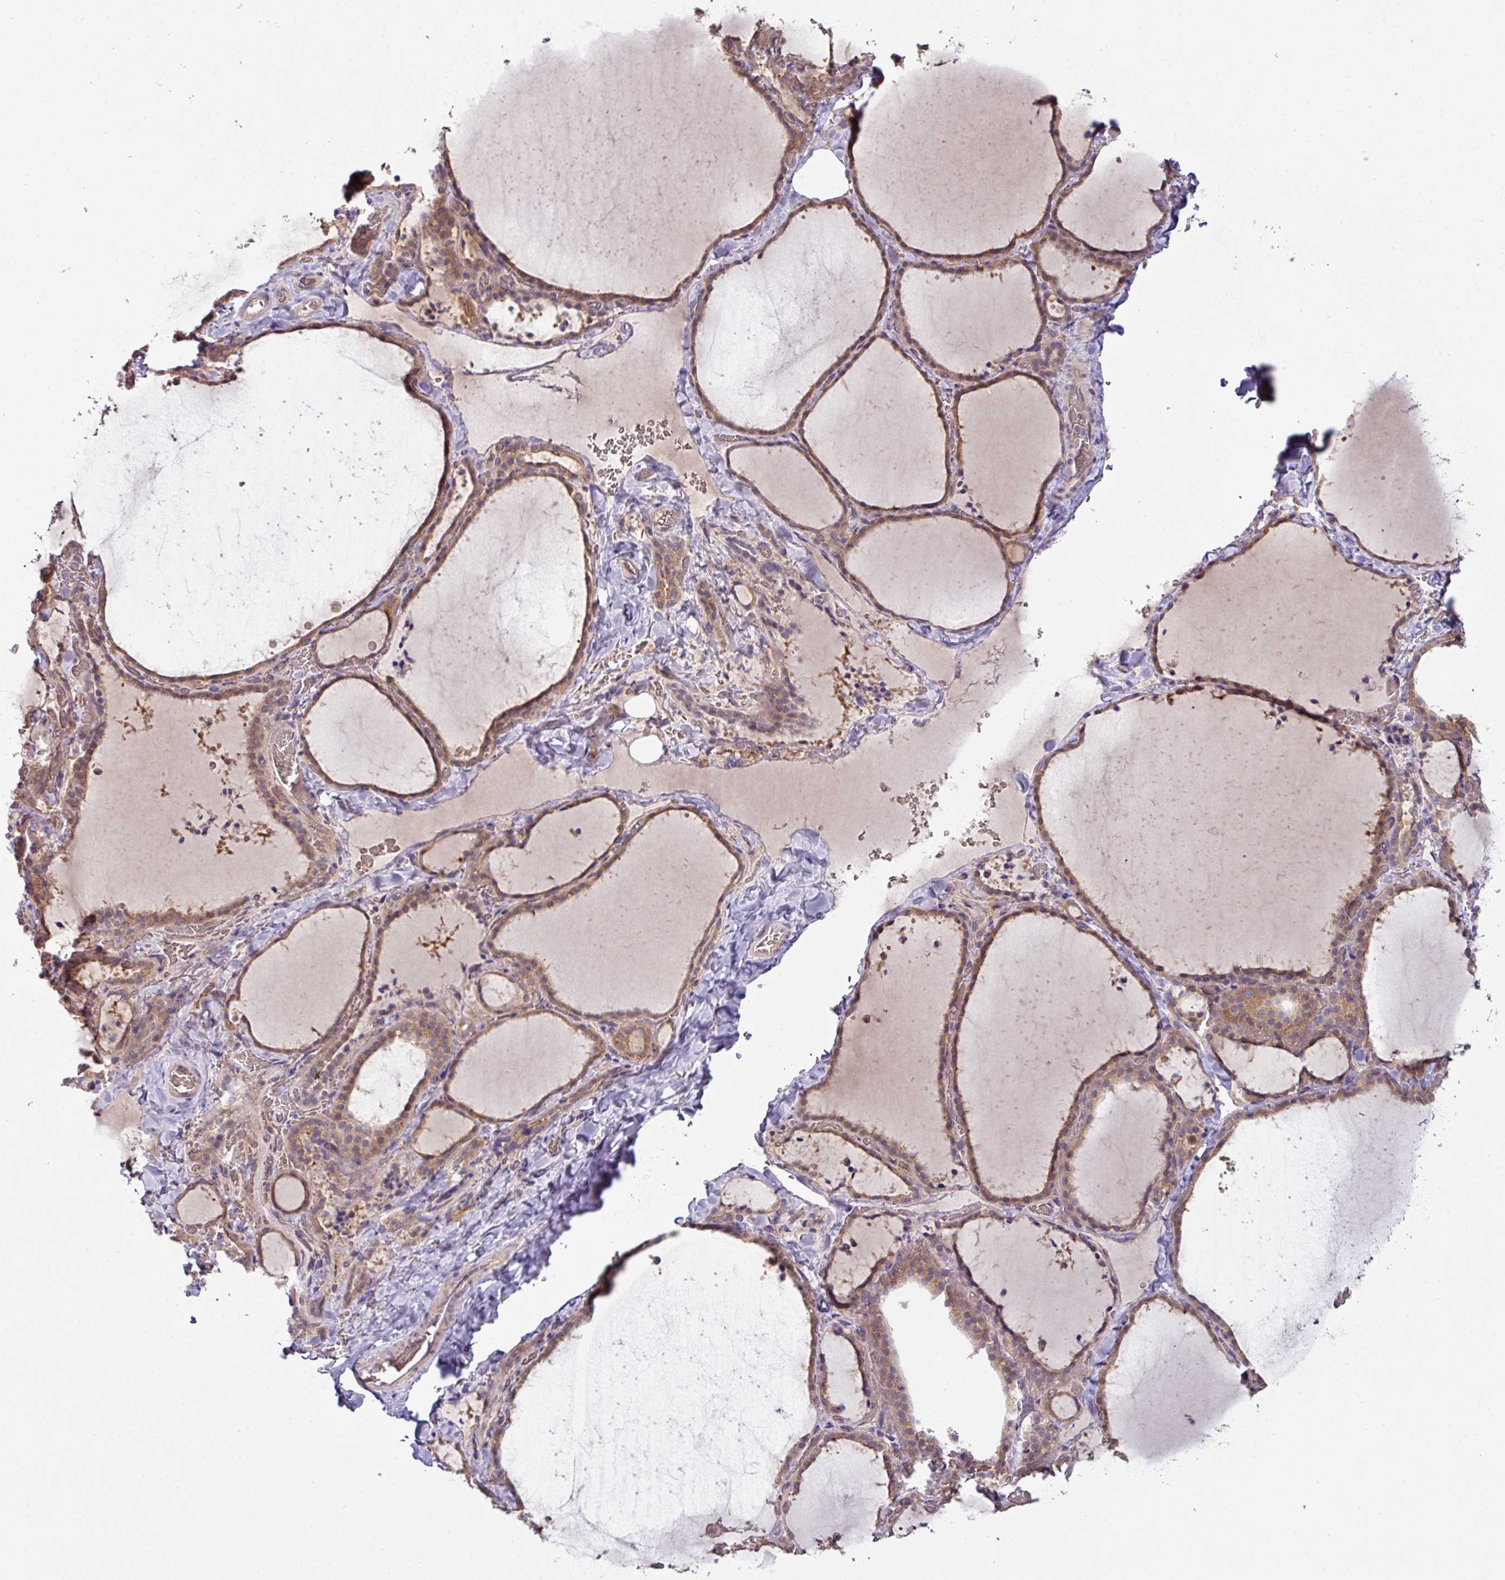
{"staining": {"intensity": "moderate", "quantity": ">75%", "location": "cytoplasmic/membranous"}, "tissue": "thyroid gland", "cell_type": "Glandular cells", "image_type": "normal", "snomed": [{"axis": "morphology", "description": "Normal tissue, NOS"}, {"axis": "topography", "description": "Thyroid gland"}], "caption": "The photomicrograph displays a brown stain indicating the presence of a protein in the cytoplasmic/membranous of glandular cells in thyroid gland. (Stains: DAB in brown, nuclei in blue, Microscopy: brightfield microscopy at high magnification).", "gene": "SLAMF6", "patient": {"sex": "female", "age": 22}}